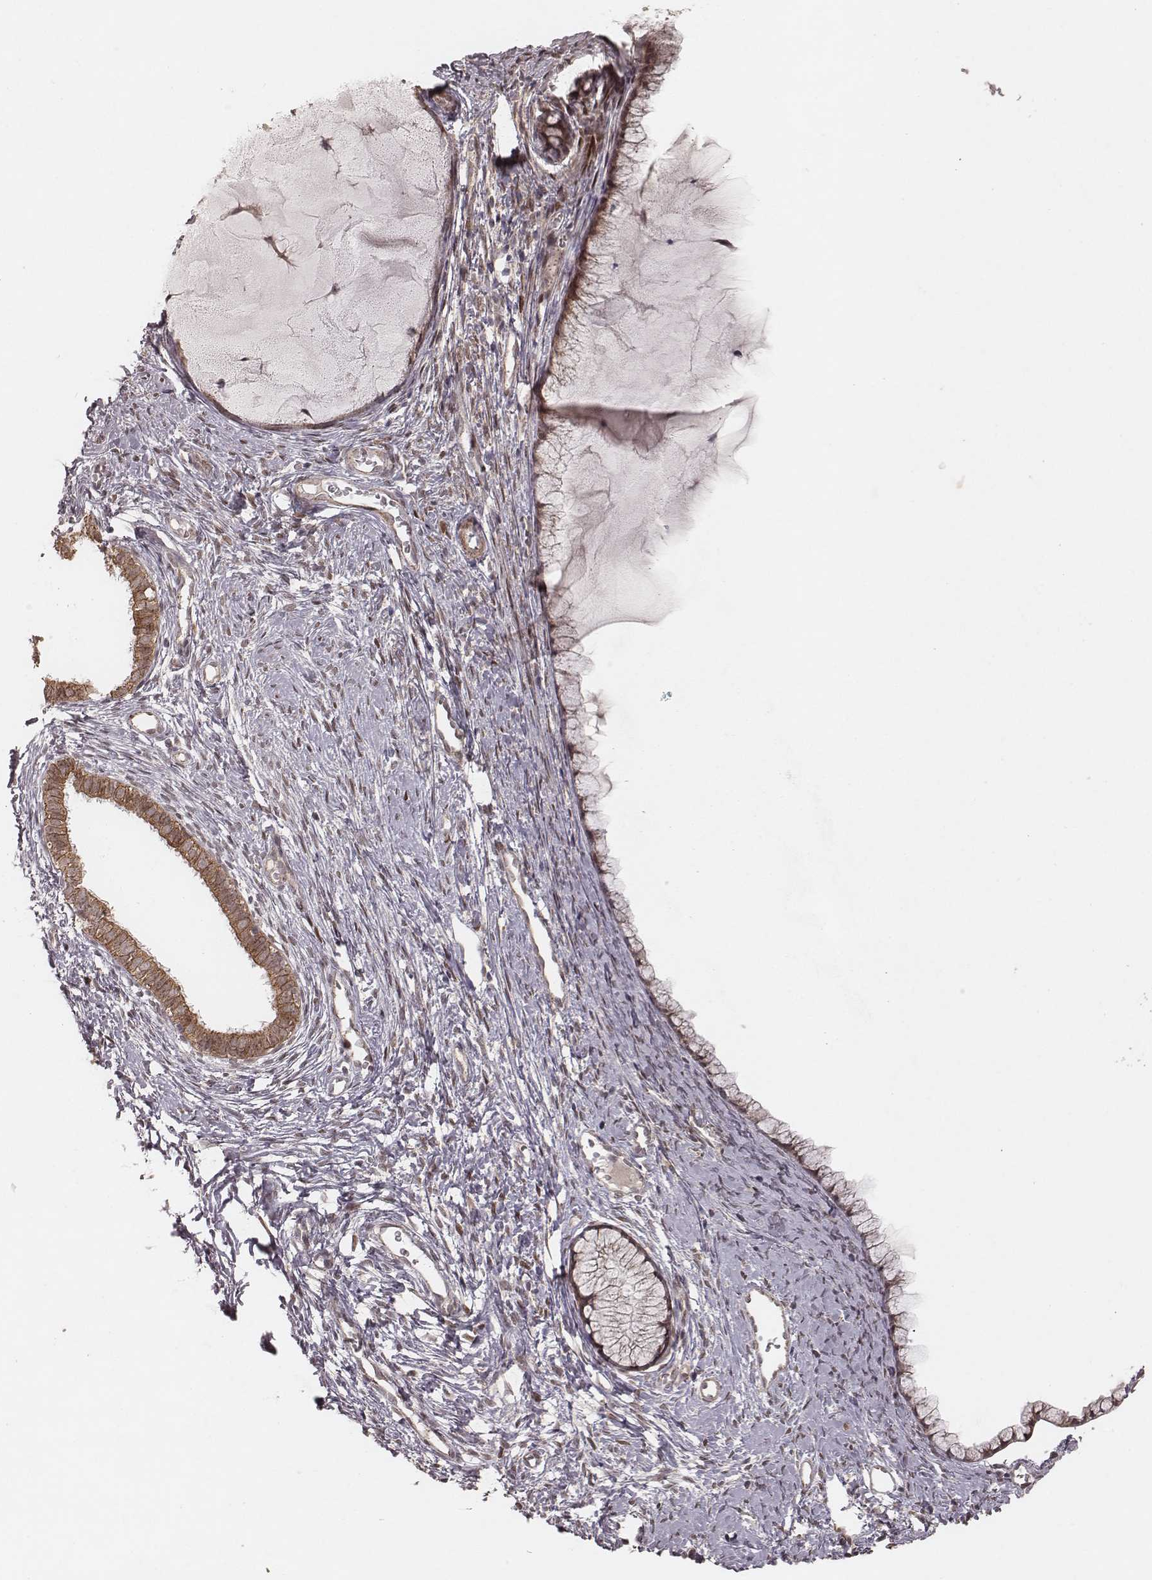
{"staining": {"intensity": "moderate", "quantity": ">75%", "location": "cytoplasmic/membranous"}, "tissue": "cervix", "cell_type": "Glandular cells", "image_type": "normal", "snomed": [{"axis": "morphology", "description": "Normal tissue, NOS"}, {"axis": "topography", "description": "Cervix"}], "caption": "A high-resolution photomicrograph shows immunohistochemistry staining of unremarkable cervix, which reveals moderate cytoplasmic/membranous positivity in about >75% of glandular cells.", "gene": "NDUFA7", "patient": {"sex": "female", "age": 40}}